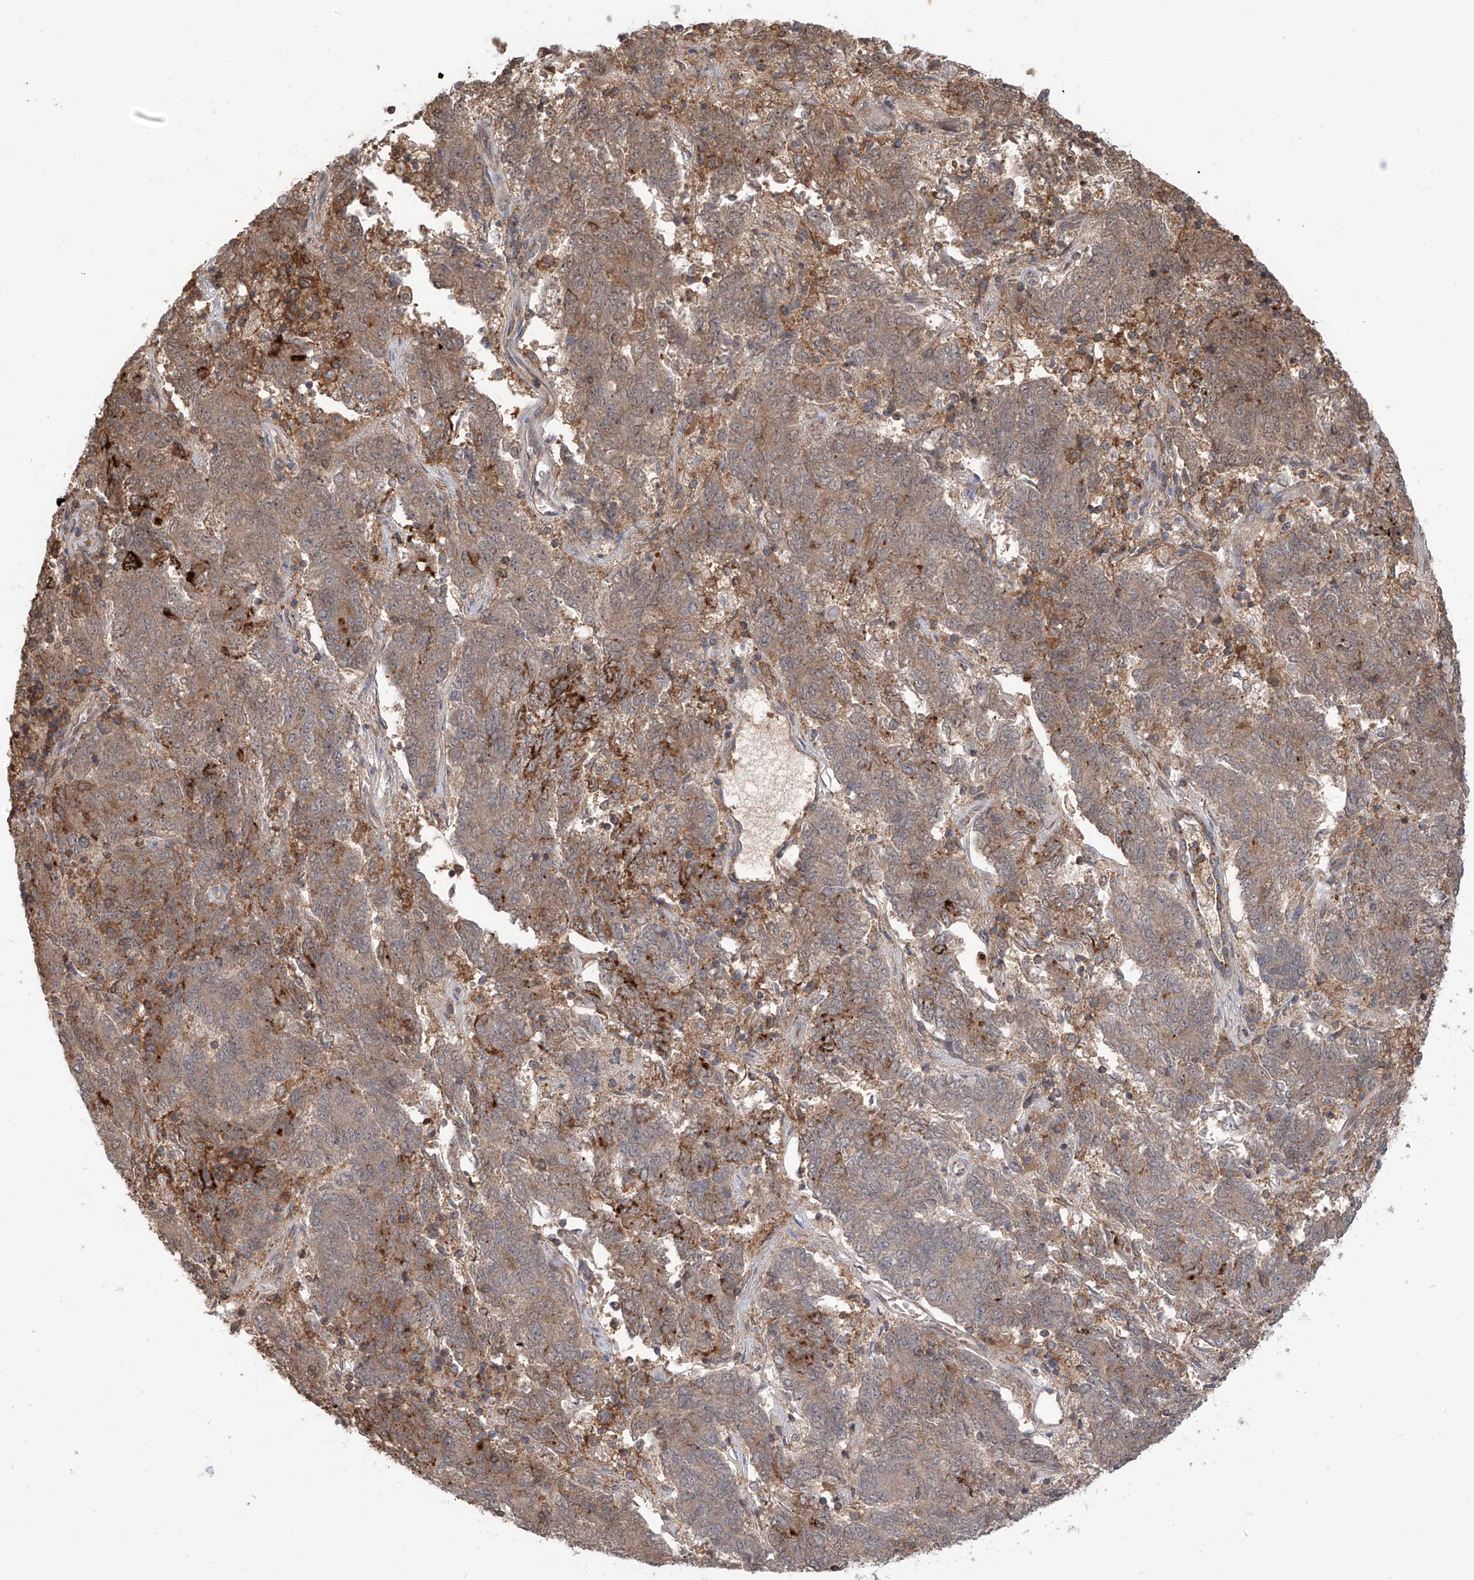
{"staining": {"intensity": "moderate", "quantity": "25%-75%", "location": "cytoplasmic/membranous"}, "tissue": "endometrial cancer", "cell_type": "Tumor cells", "image_type": "cancer", "snomed": [{"axis": "morphology", "description": "Adenocarcinoma, NOS"}, {"axis": "topography", "description": "Endometrium"}], "caption": "Brown immunohistochemical staining in human endometrial cancer exhibits moderate cytoplasmic/membranous positivity in about 25%-75% of tumor cells. Ihc stains the protein of interest in brown and the nuclei are stained blue.", "gene": "HOXC8", "patient": {"sex": "female", "age": 80}}